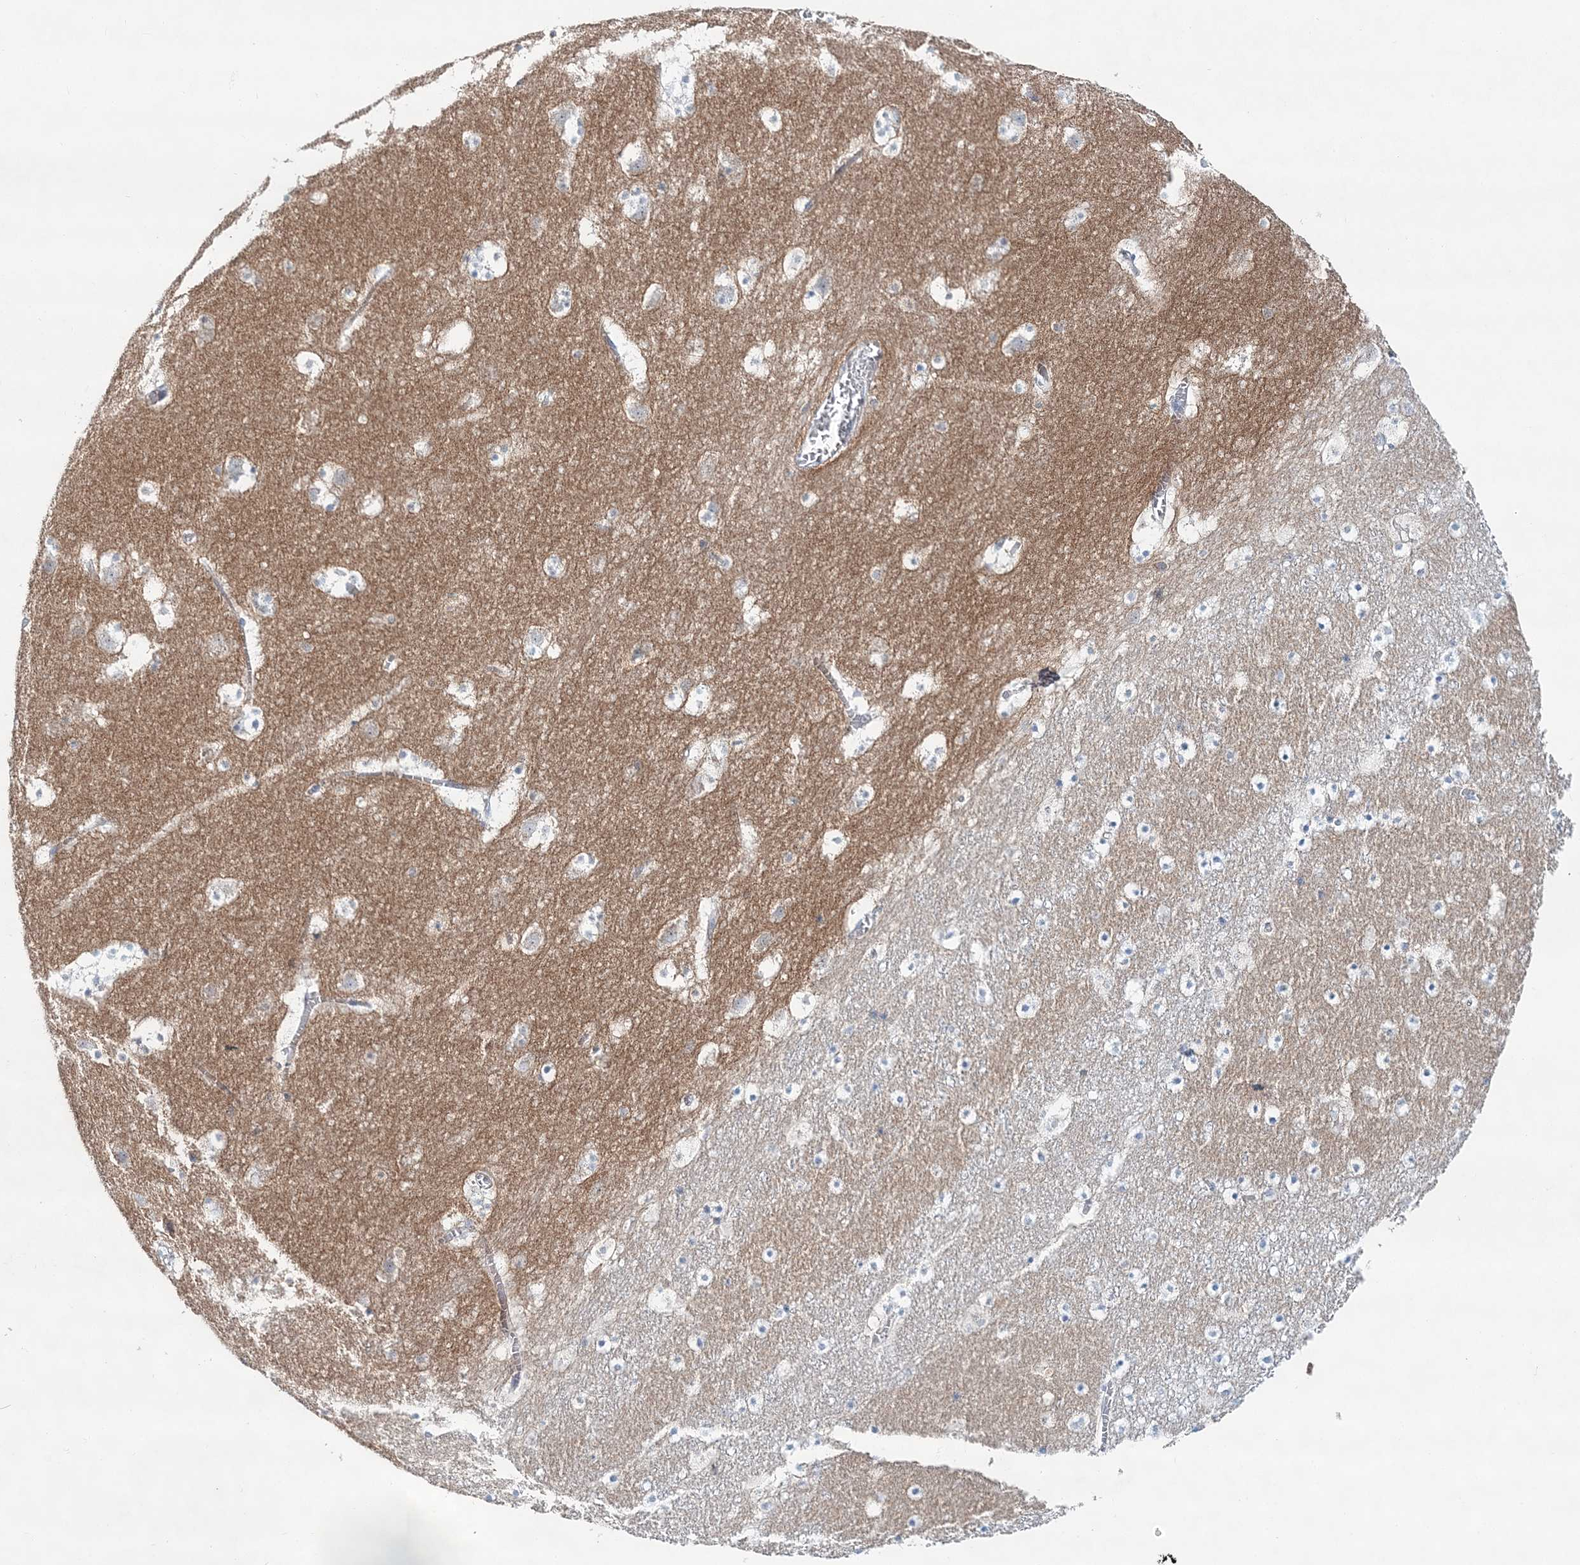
{"staining": {"intensity": "negative", "quantity": "none", "location": "none"}, "tissue": "caudate", "cell_type": "Glial cells", "image_type": "normal", "snomed": [{"axis": "morphology", "description": "Normal tissue, NOS"}, {"axis": "topography", "description": "Lateral ventricle wall"}], "caption": "High power microscopy photomicrograph of an IHC histopathology image of benign caudate, revealing no significant positivity in glial cells.", "gene": "ADGRL1", "patient": {"sex": "male", "age": 45}}